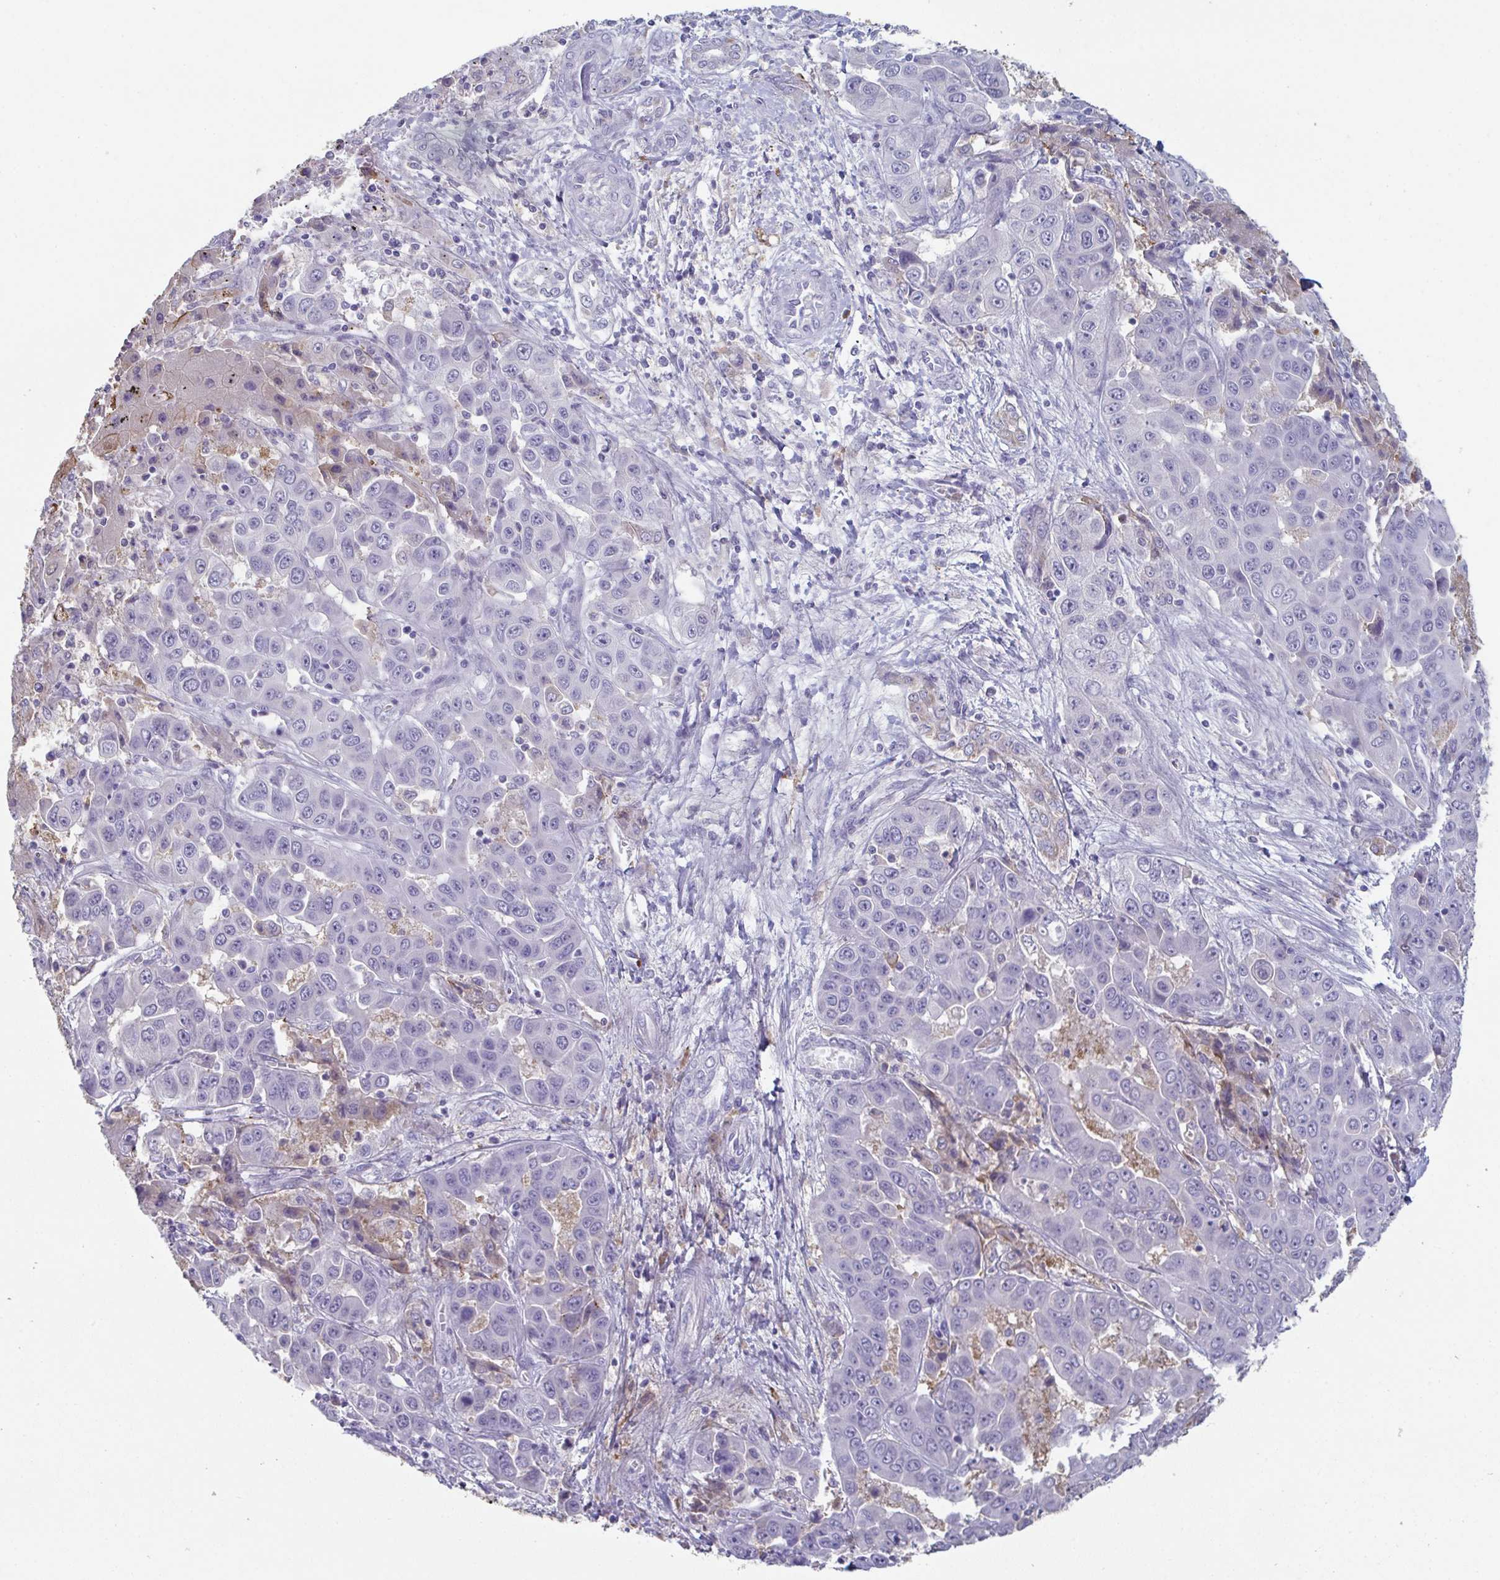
{"staining": {"intensity": "negative", "quantity": "none", "location": "none"}, "tissue": "liver cancer", "cell_type": "Tumor cells", "image_type": "cancer", "snomed": [{"axis": "morphology", "description": "Cholangiocarcinoma"}, {"axis": "topography", "description": "Liver"}], "caption": "Immunohistochemistry (IHC) of liver cholangiocarcinoma demonstrates no staining in tumor cells.", "gene": "ADAM21", "patient": {"sex": "female", "age": 52}}